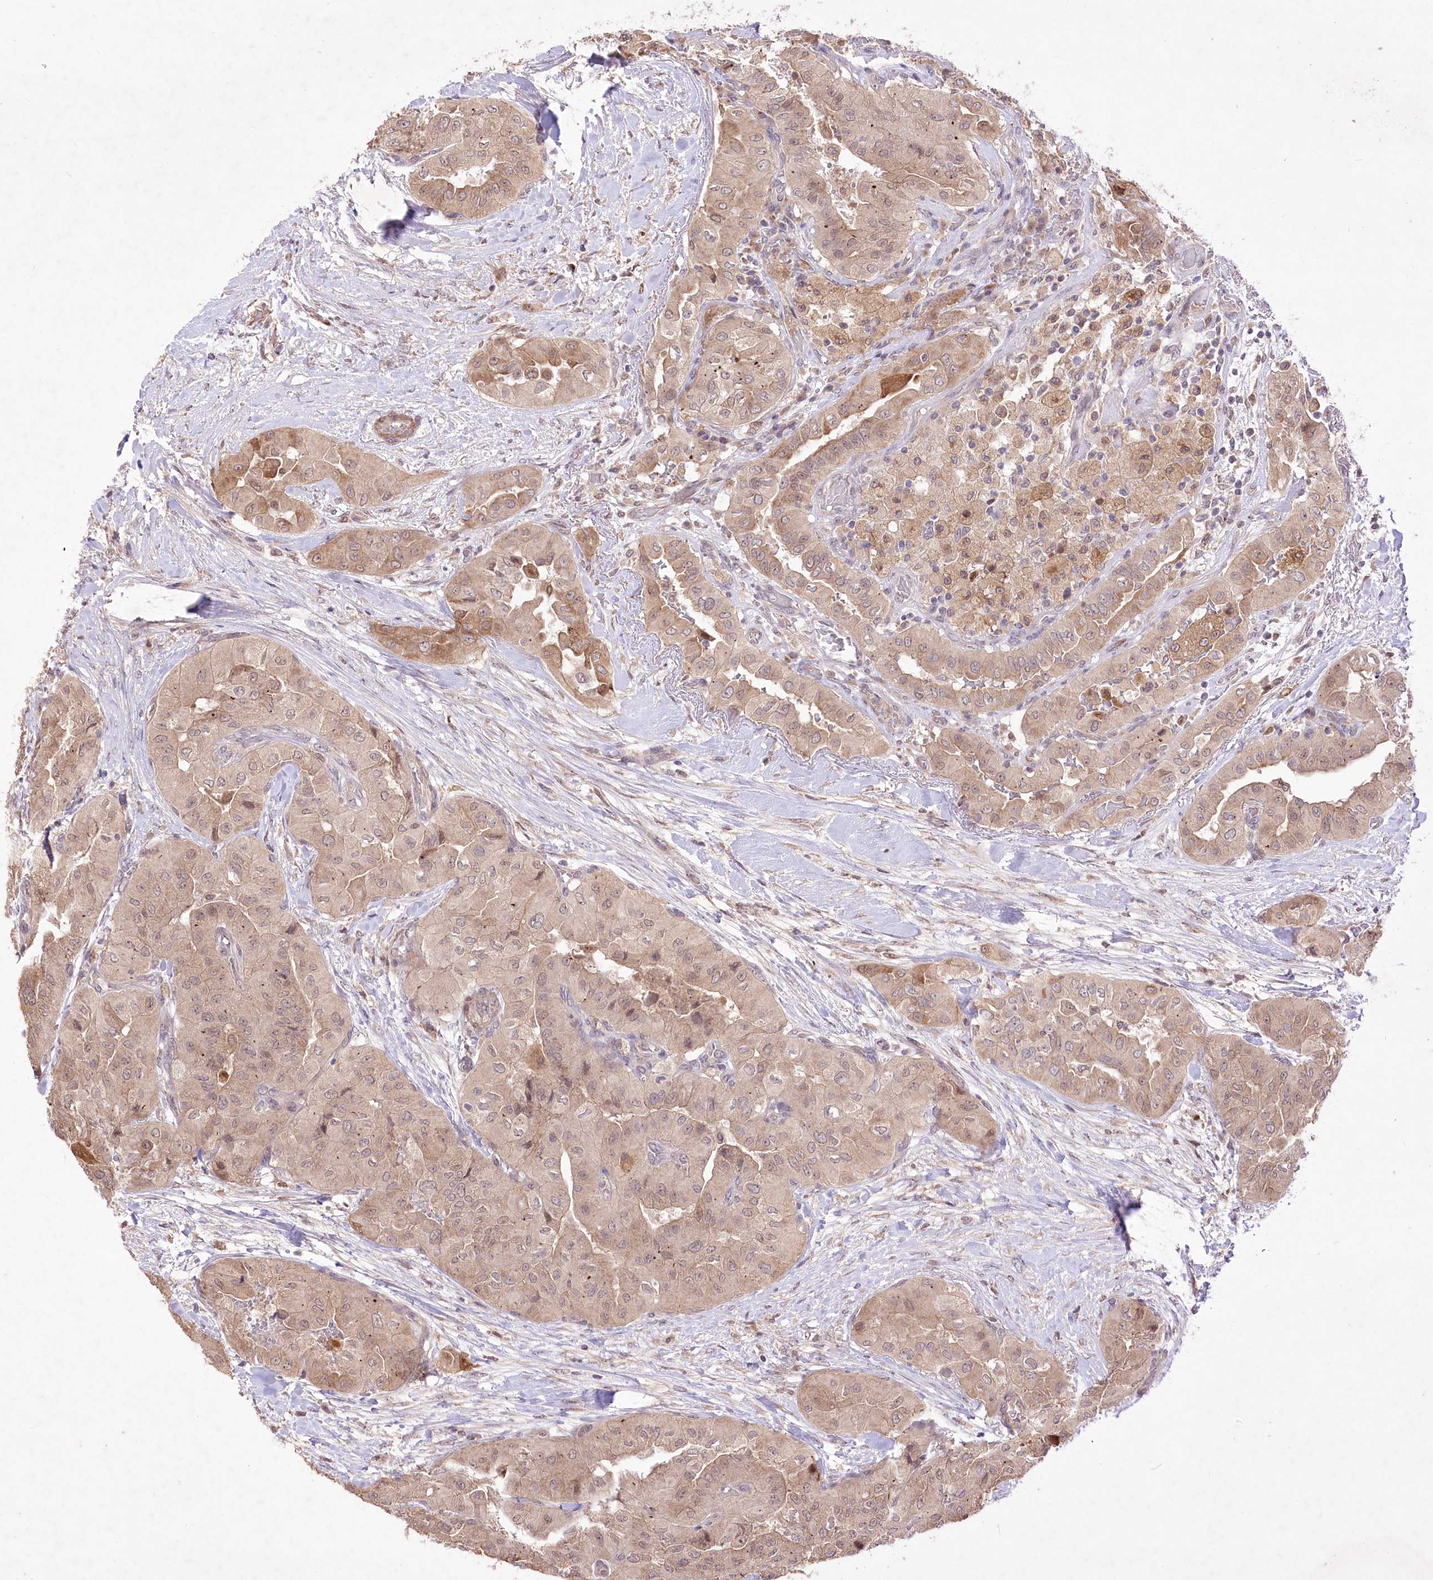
{"staining": {"intensity": "weak", "quantity": ">75%", "location": "cytoplasmic/membranous,nuclear"}, "tissue": "thyroid cancer", "cell_type": "Tumor cells", "image_type": "cancer", "snomed": [{"axis": "morphology", "description": "Papillary adenocarcinoma, NOS"}, {"axis": "topography", "description": "Thyroid gland"}], "caption": "Protein analysis of thyroid cancer (papillary adenocarcinoma) tissue exhibits weak cytoplasmic/membranous and nuclear staining in approximately >75% of tumor cells. The protein is shown in brown color, while the nuclei are stained blue.", "gene": "HELT", "patient": {"sex": "female", "age": 59}}